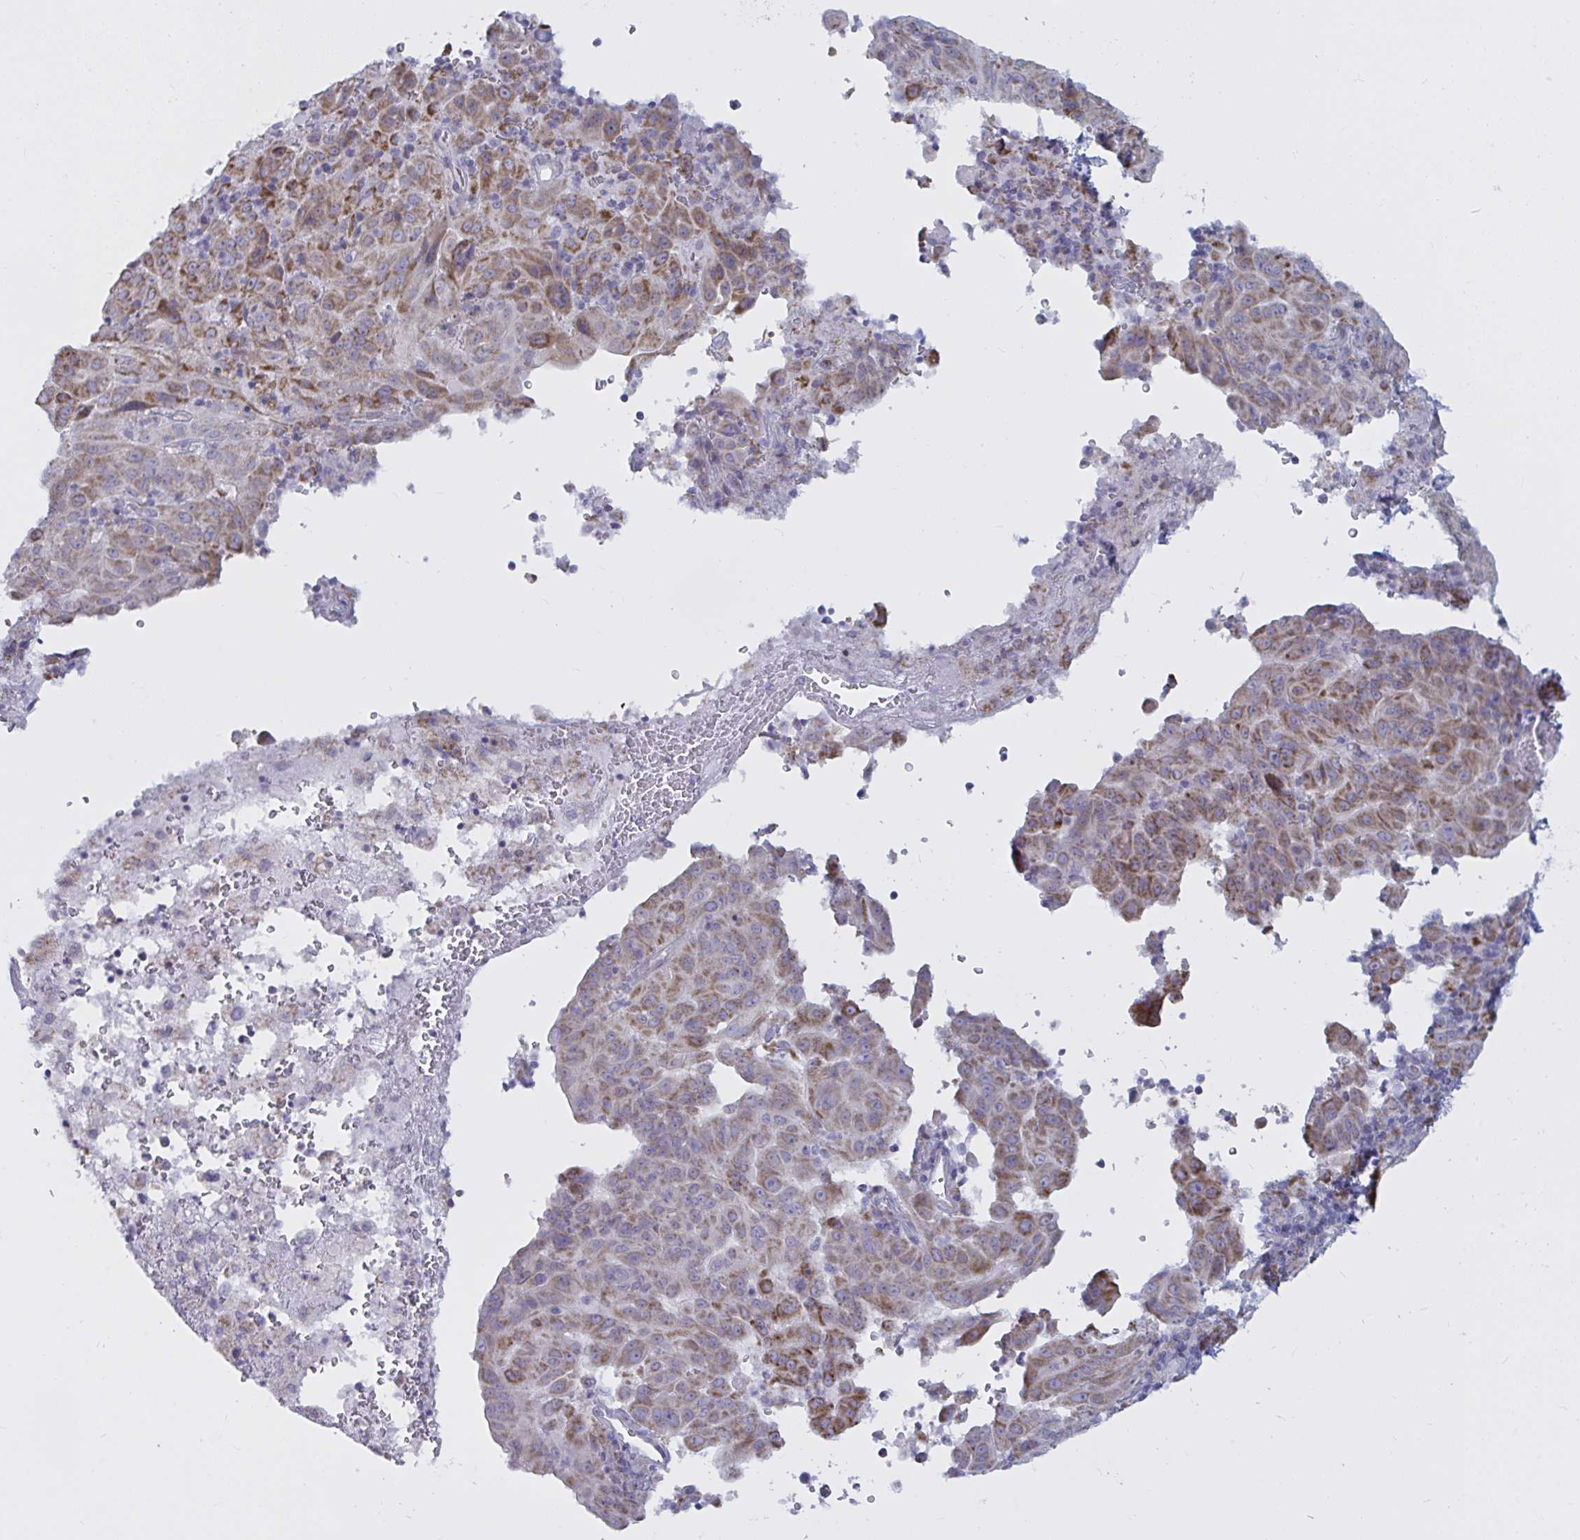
{"staining": {"intensity": "moderate", "quantity": ">75%", "location": "cytoplasmic/membranous"}, "tissue": "pancreatic cancer", "cell_type": "Tumor cells", "image_type": "cancer", "snomed": [{"axis": "morphology", "description": "Adenocarcinoma, NOS"}, {"axis": "topography", "description": "Pancreas"}], "caption": "Protein expression analysis of pancreatic adenocarcinoma demonstrates moderate cytoplasmic/membranous positivity in approximately >75% of tumor cells. The staining is performed using DAB (3,3'-diaminobenzidine) brown chromogen to label protein expression. The nuclei are counter-stained blue using hematoxylin.", "gene": "ATG9A", "patient": {"sex": "male", "age": 63}}